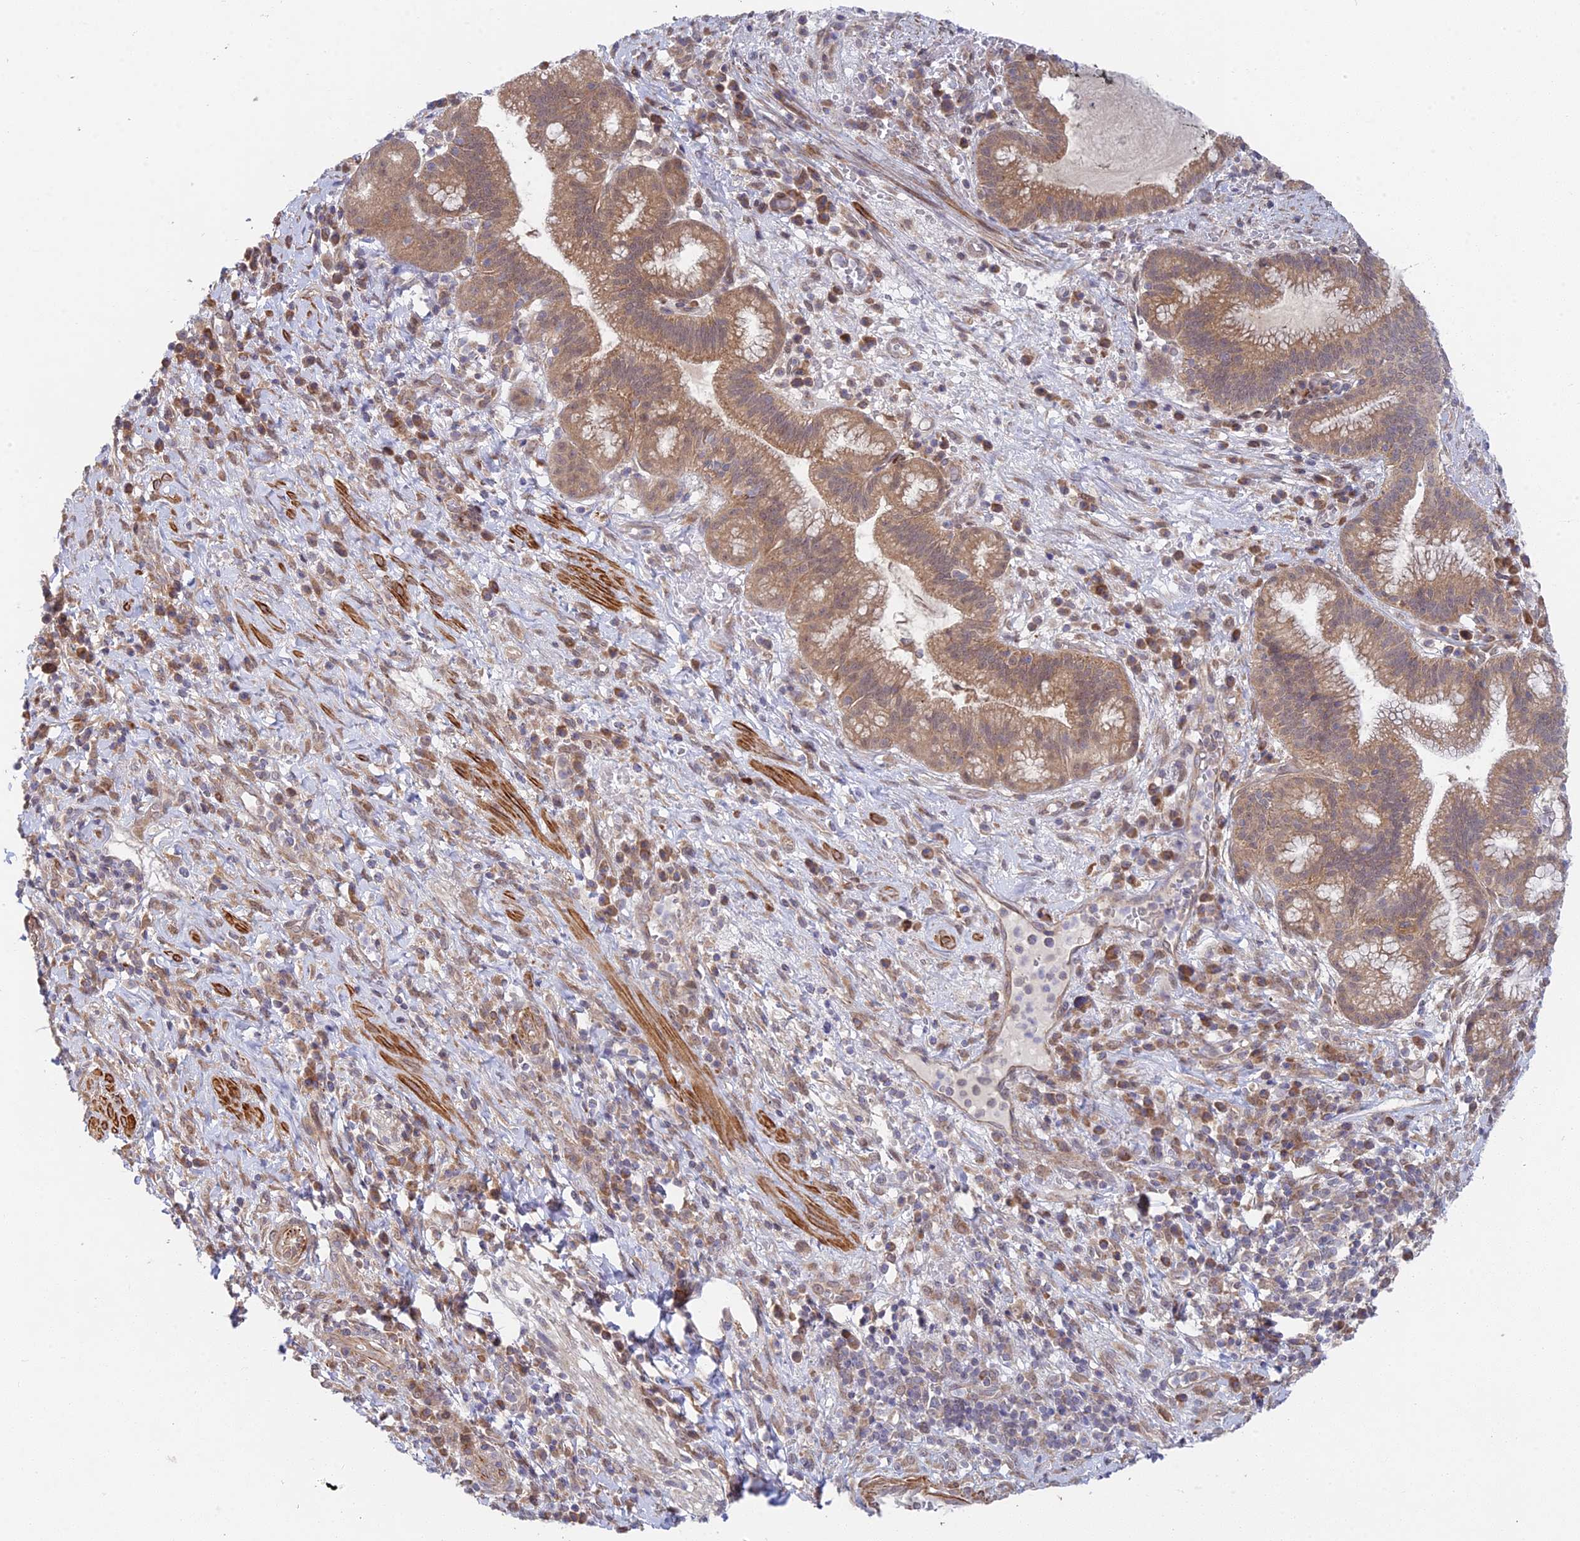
{"staining": {"intensity": "moderate", "quantity": ">75%", "location": "cytoplasmic/membranous"}, "tissue": "pancreatic cancer", "cell_type": "Tumor cells", "image_type": "cancer", "snomed": [{"axis": "morphology", "description": "Adenocarcinoma, NOS"}, {"axis": "topography", "description": "Pancreas"}], "caption": "A medium amount of moderate cytoplasmic/membranous expression is appreciated in about >75% of tumor cells in pancreatic adenocarcinoma tissue. (brown staining indicates protein expression, while blue staining denotes nuclei).", "gene": "INCA1", "patient": {"sex": "male", "age": 72}}